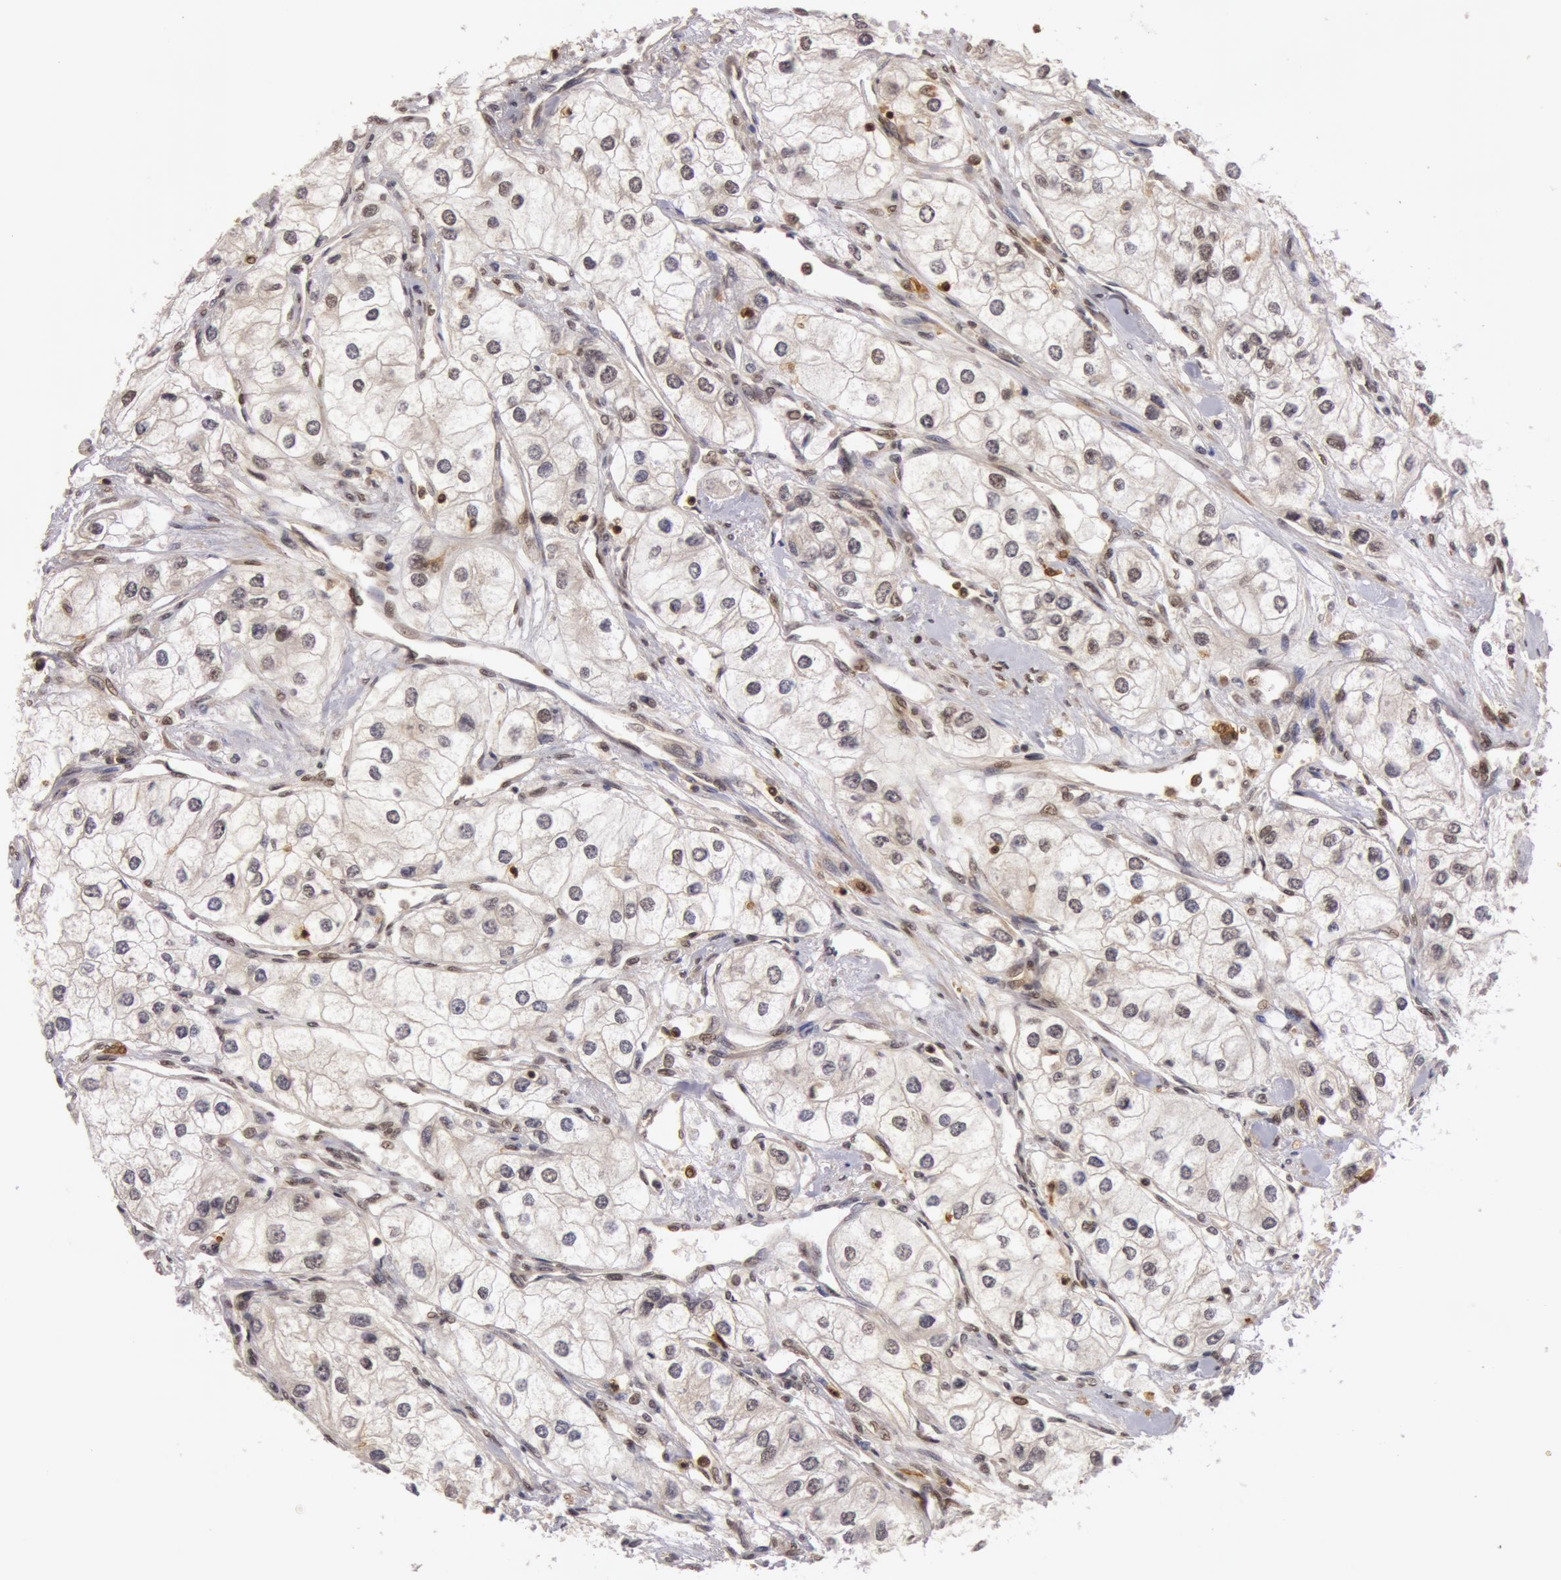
{"staining": {"intensity": "weak", "quantity": "25%-75%", "location": "nuclear"}, "tissue": "renal cancer", "cell_type": "Tumor cells", "image_type": "cancer", "snomed": [{"axis": "morphology", "description": "Adenocarcinoma, NOS"}, {"axis": "topography", "description": "Kidney"}], "caption": "Immunohistochemical staining of human adenocarcinoma (renal) reveals low levels of weak nuclear expression in approximately 25%-75% of tumor cells.", "gene": "ZNF350", "patient": {"sex": "male", "age": 57}}